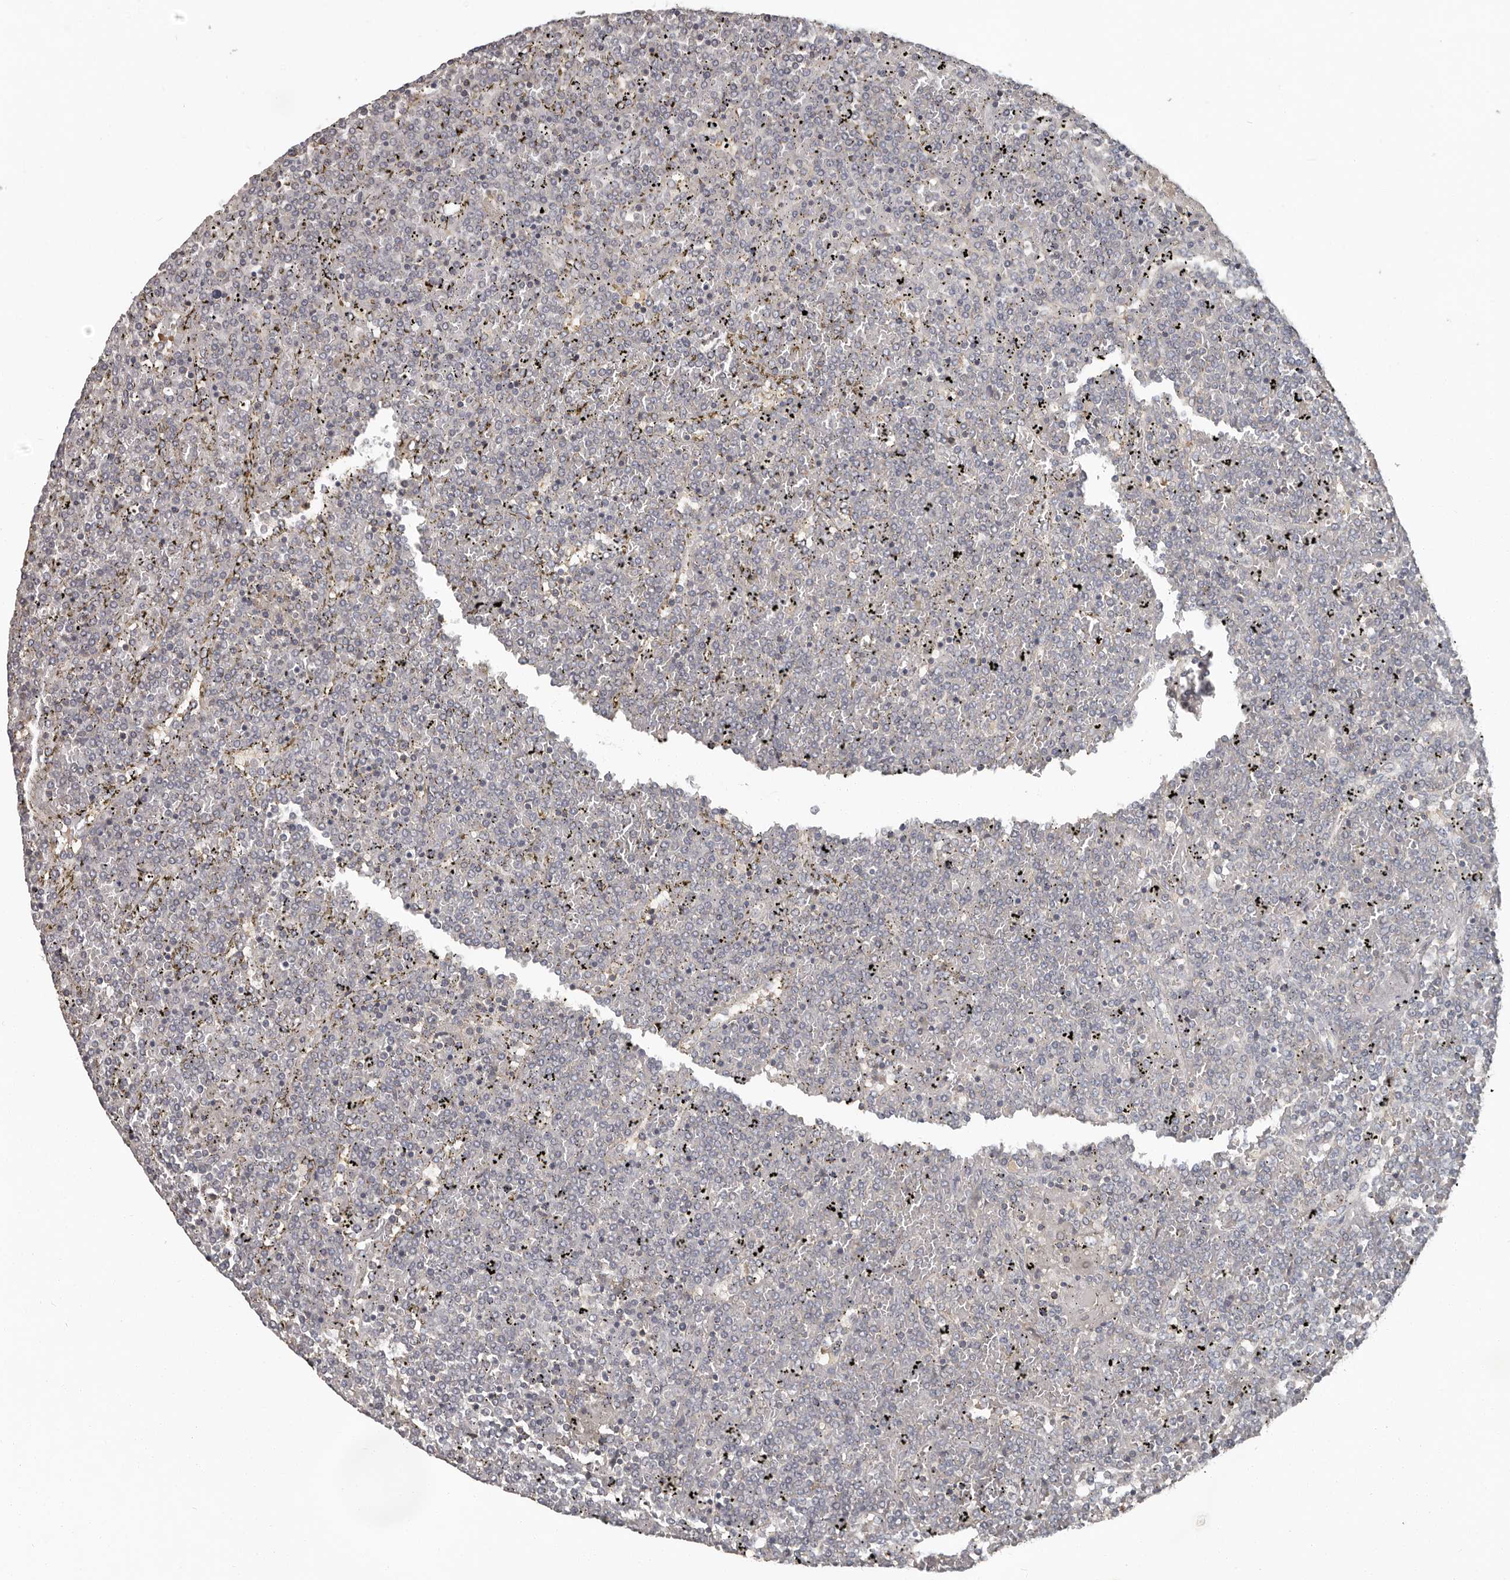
{"staining": {"intensity": "negative", "quantity": "none", "location": "none"}, "tissue": "lymphoma", "cell_type": "Tumor cells", "image_type": "cancer", "snomed": [{"axis": "morphology", "description": "Malignant lymphoma, non-Hodgkin's type, Low grade"}, {"axis": "topography", "description": "Spleen"}], "caption": "High magnification brightfield microscopy of malignant lymphoma, non-Hodgkin's type (low-grade) stained with DAB (brown) and counterstained with hematoxylin (blue): tumor cells show no significant positivity.", "gene": "CA6", "patient": {"sex": "female", "age": 19}}